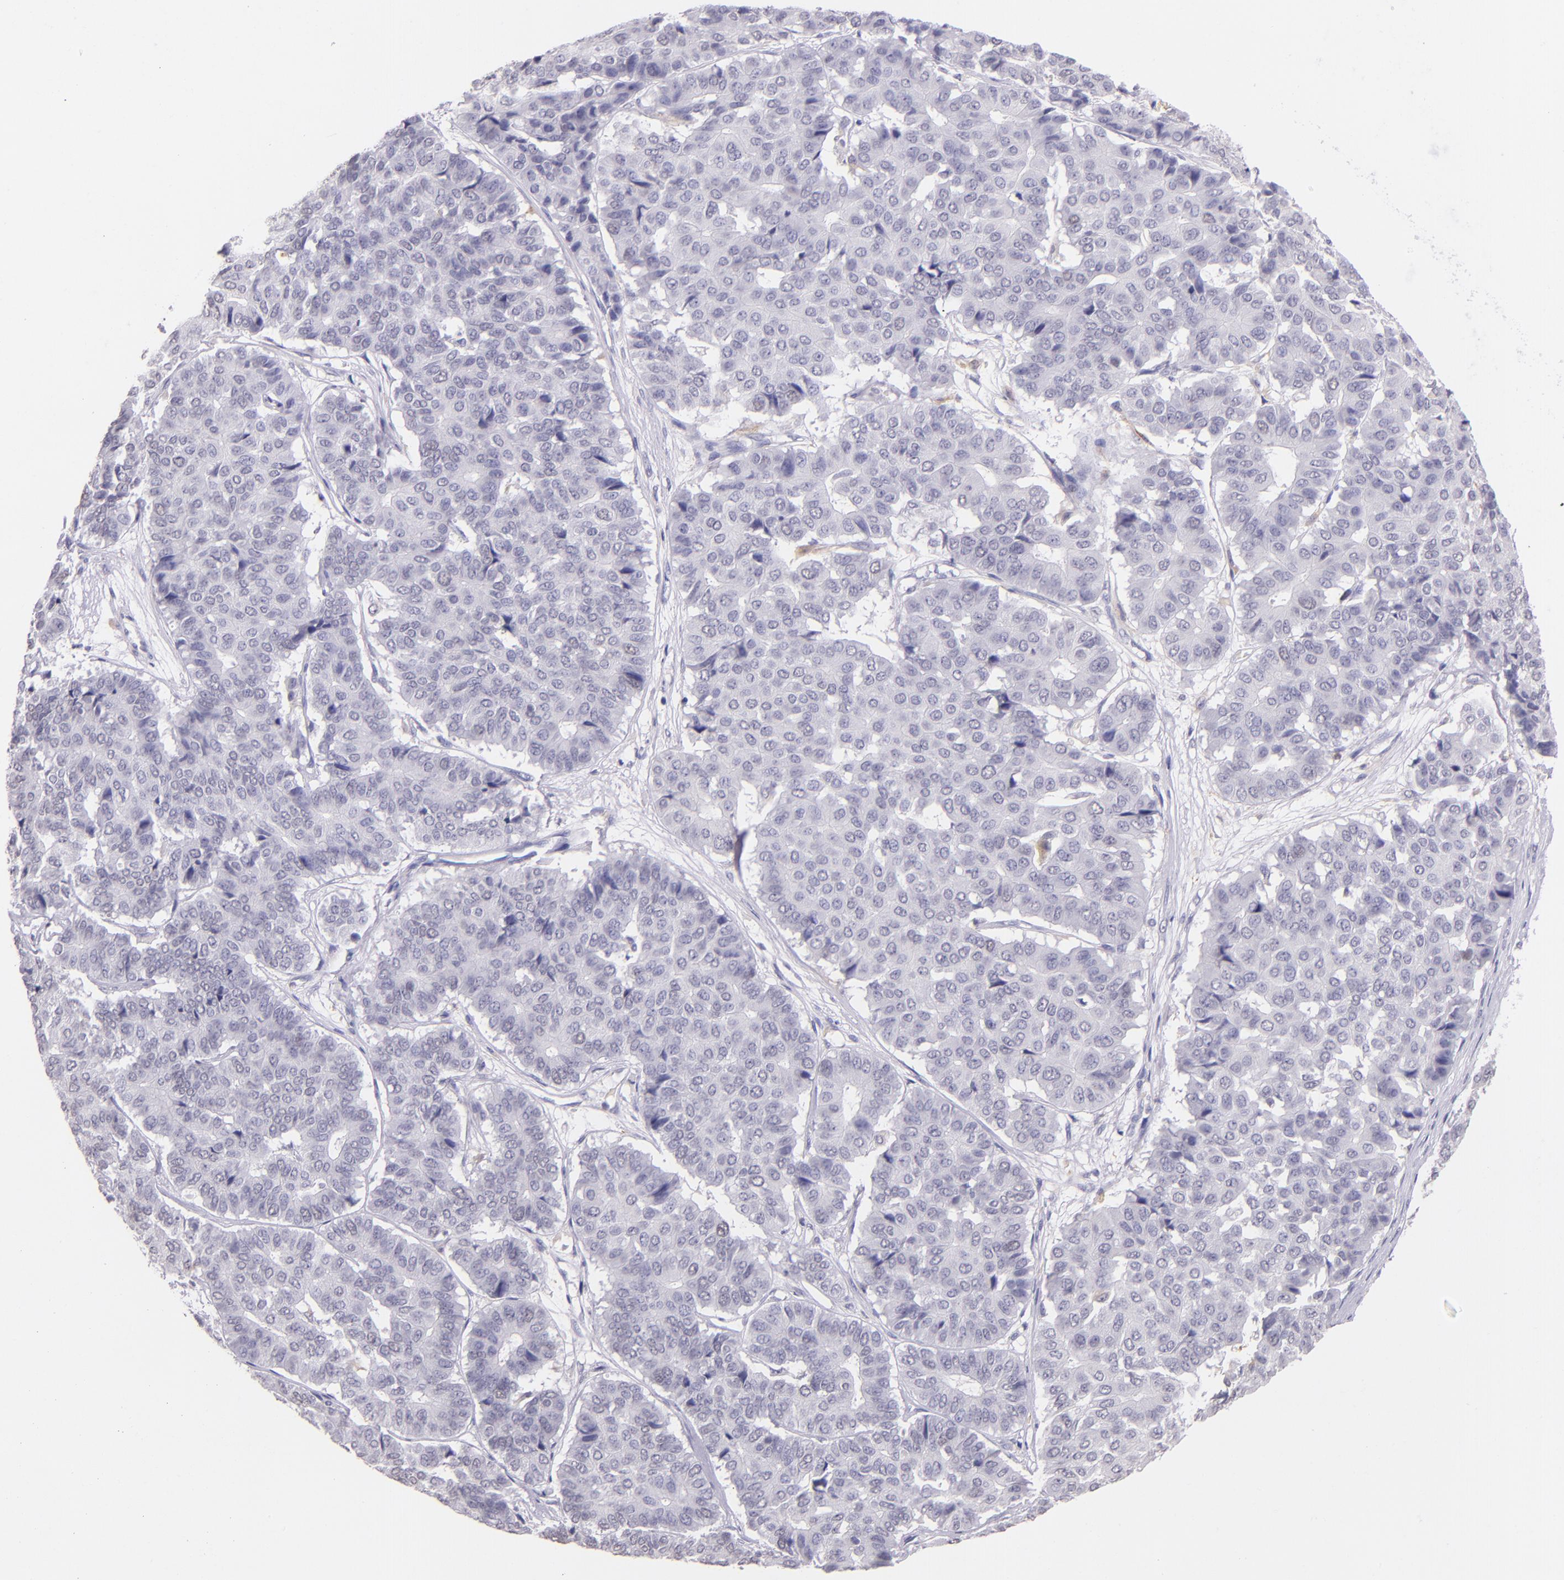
{"staining": {"intensity": "negative", "quantity": "none", "location": "none"}, "tissue": "pancreatic cancer", "cell_type": "Tumor cells", "image_type": "cancer", "snomed": [{"axis": "morphology", "description": "Adenocarcinoma, NOS"}, {"axis": "topography", "description": "Pancreas"}], "caption": "Immunohistochemistry (IHC) image of neoplastic tissue: human pancreatic cancer stained with DAB reveals no significant protein staining in tumor cells.", "gene": "RTN1", "patient": {"sex": "male", "age": 50}}